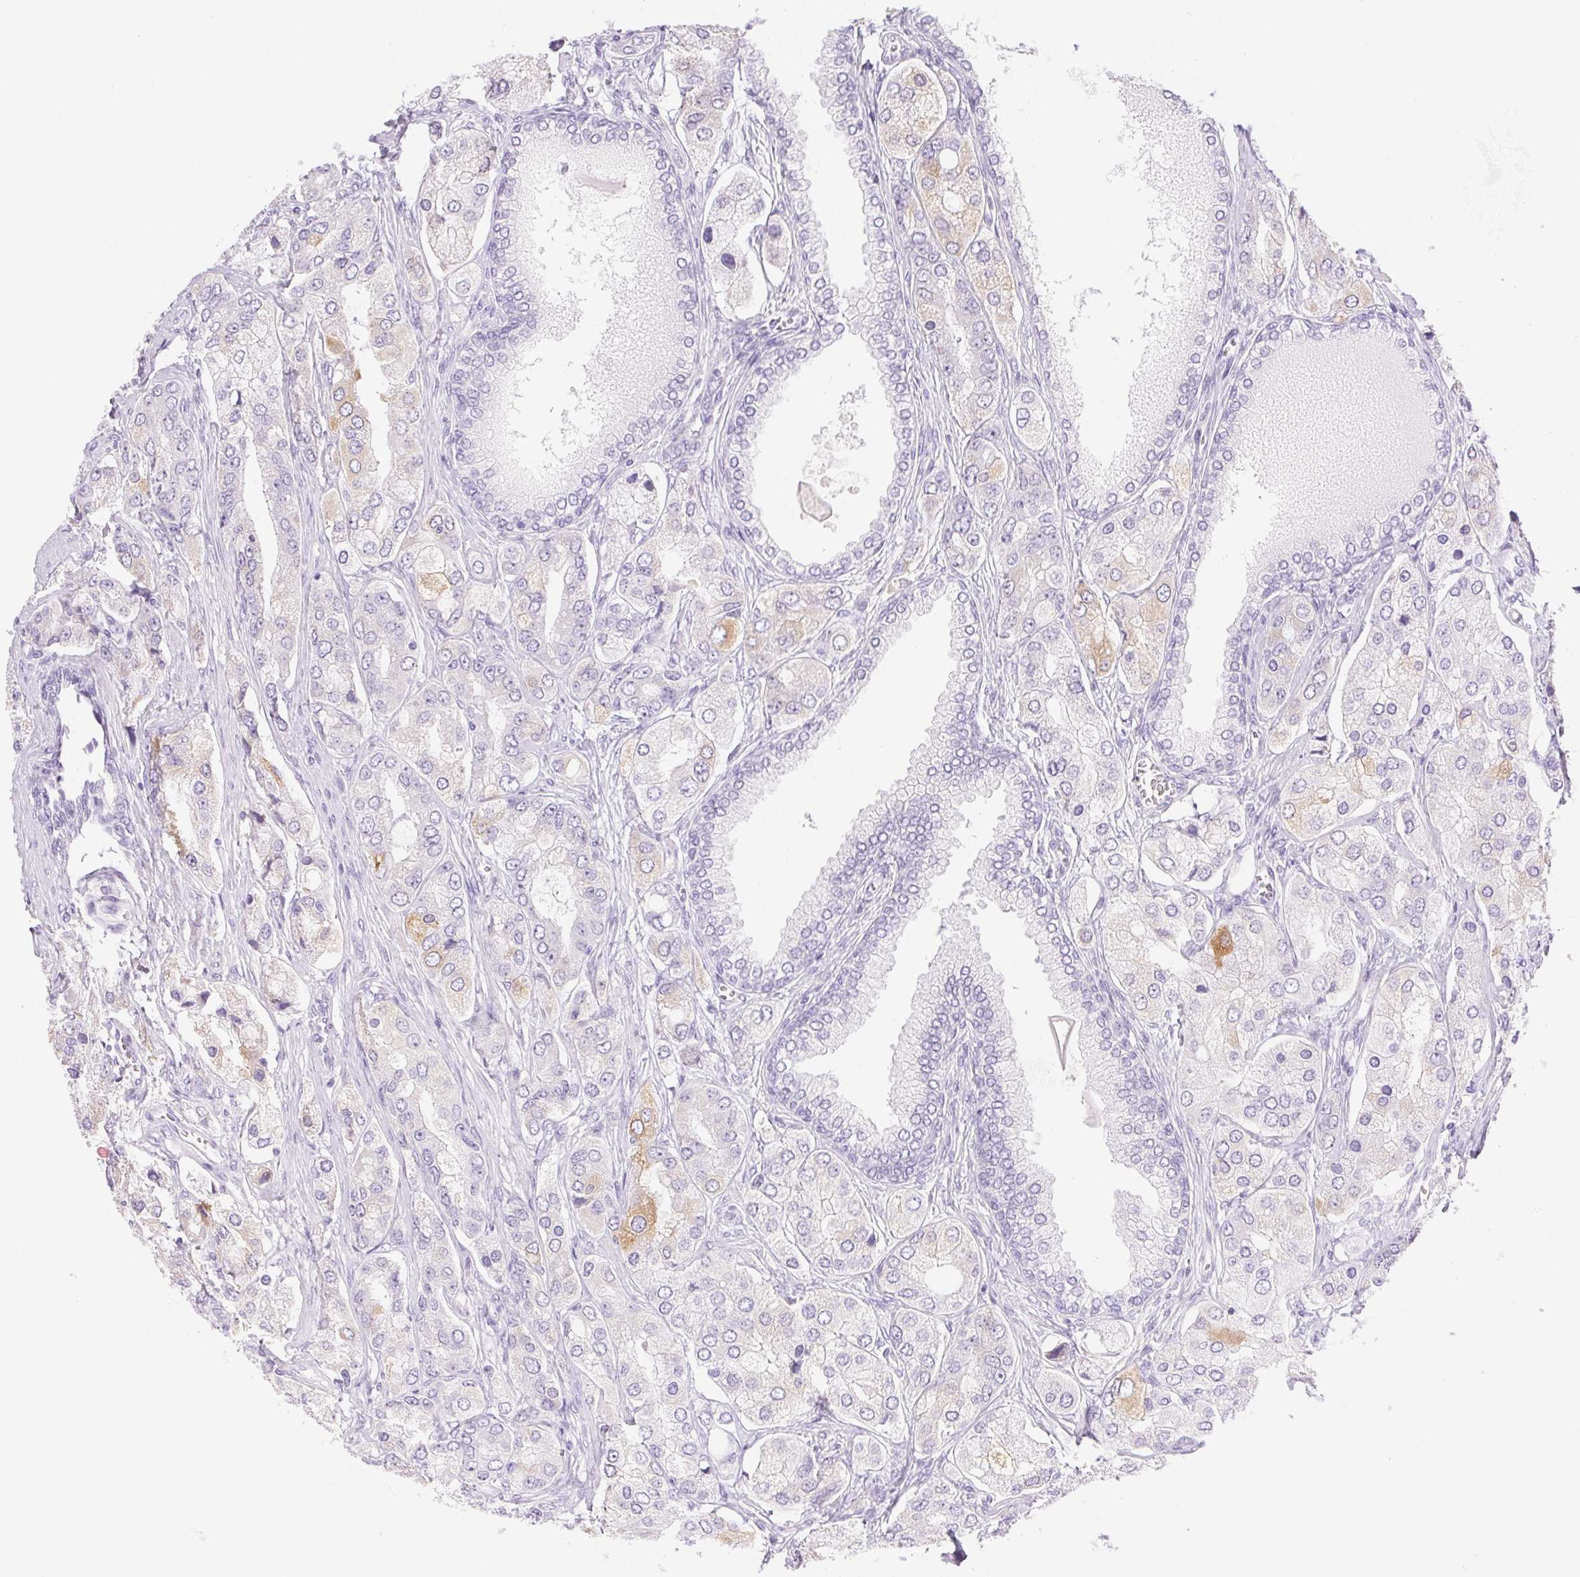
{"staining": {"intensity": "negative", "quantity": "none", "location": "none"}, "tissue": "prostate cancer", "cell_type": "Tumor cells", "image_type": "cancer", "snomed": [{"axis": "morphology", "description": "Adenocarcinoma, Low grade"}, {"axis": "topography", "description": "Prostate"}], "caption": "Prostate low-grade adenocarcinoma was stained to show a protein in brown. There is no significant positivity in tumor cells.", "gene": "DHCR24", "patient": {"sex": "male", "age": 69}}